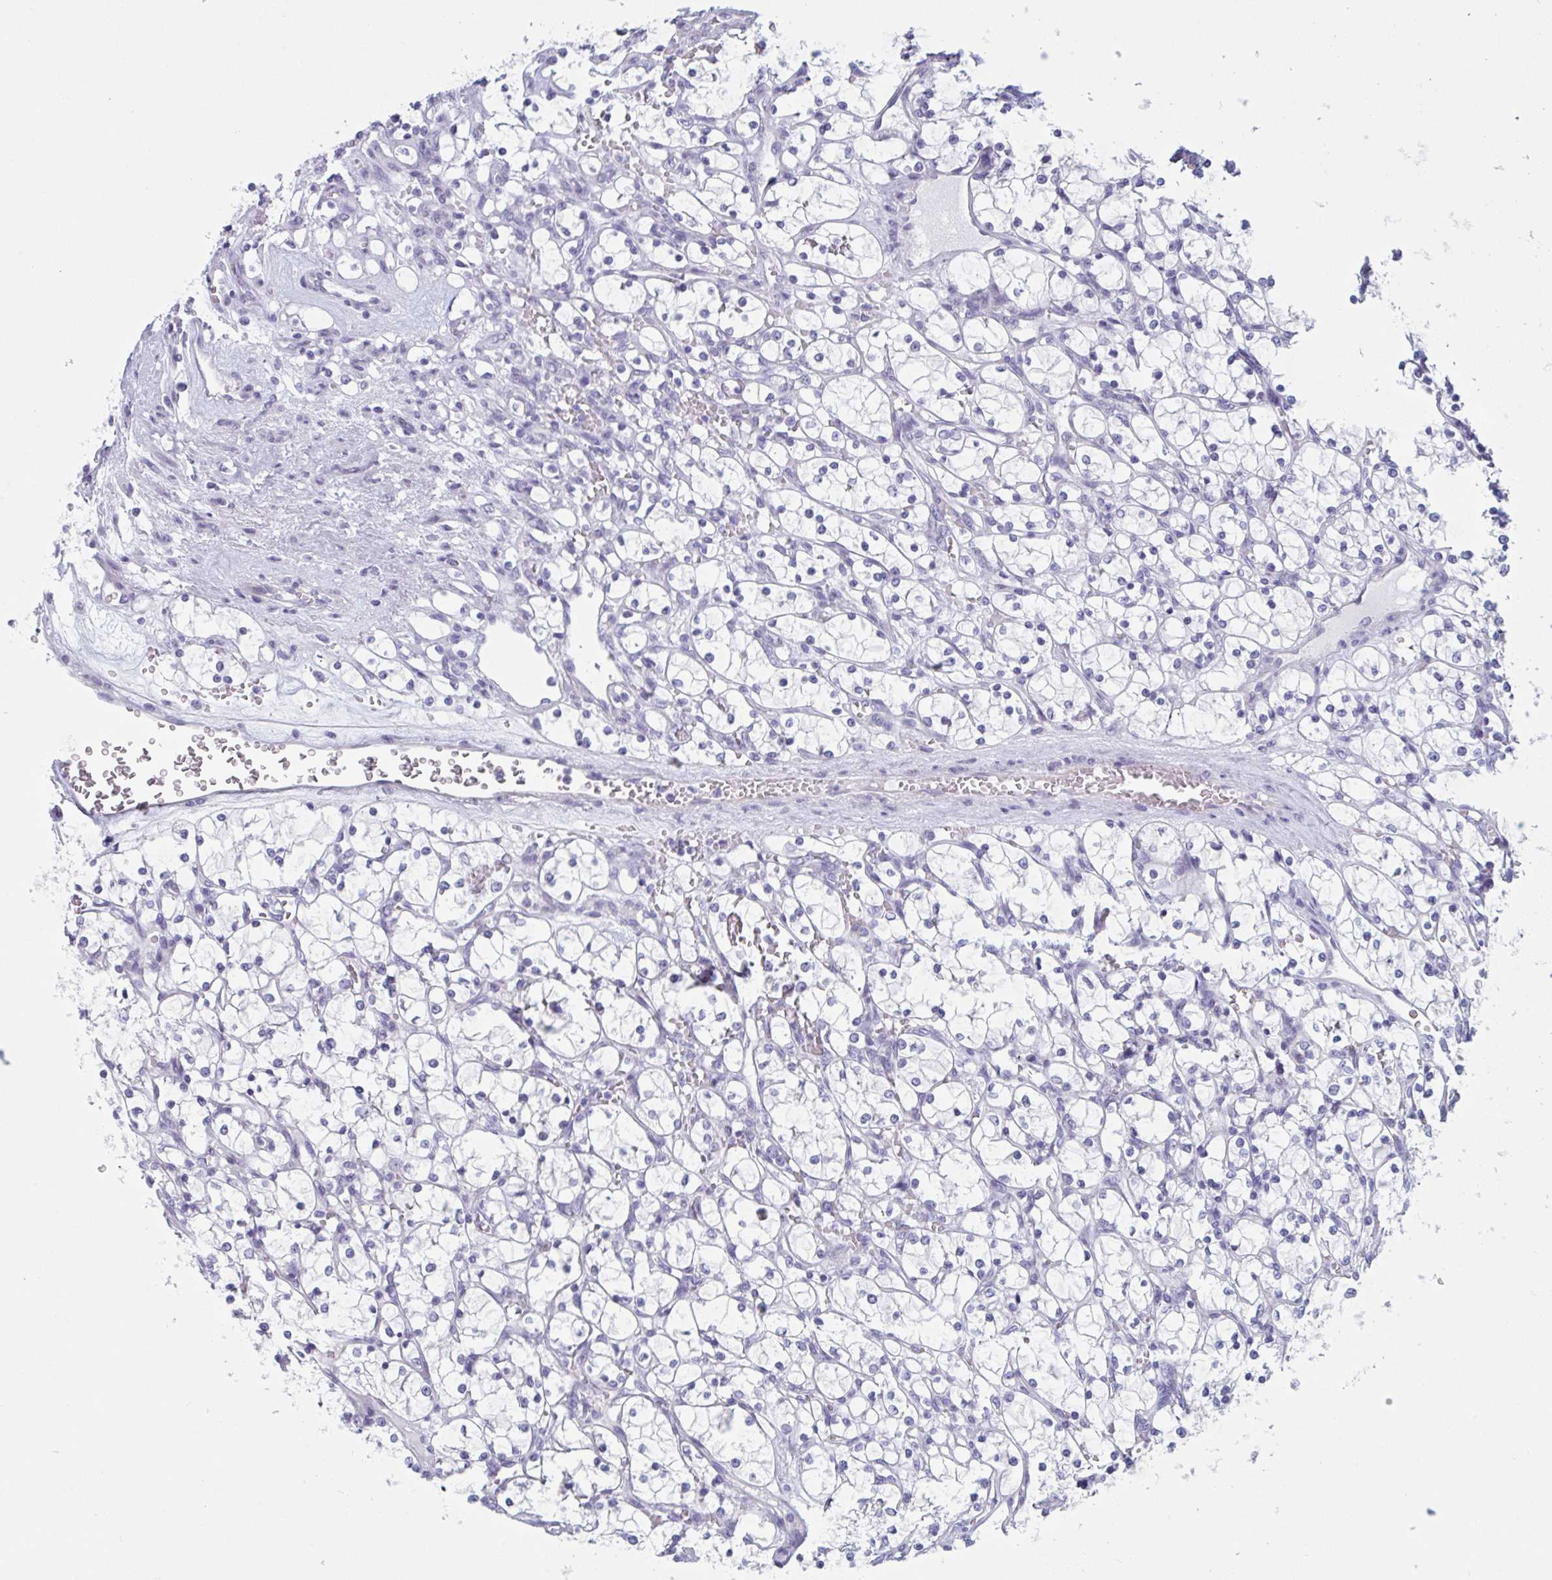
{"staining": {"intensity": "negative", "quantity": "none", "location": "none"}, "tissue": "renal cancer", "cell_type": "Tumor cells", "image_type": "cancer", "snomed": [{"axis": "morphology", "description": "Adenocarcinoma, NOS"}, {"axis": "topography", "description": "Kidney"}], "caption": "Immunohistochemical staining of renal cancer (adenocarcinoma) exhibits no significant staining in tumor cells.", "gene": "HSD11B2", "patient": {"sex": "female", "age": 69}}